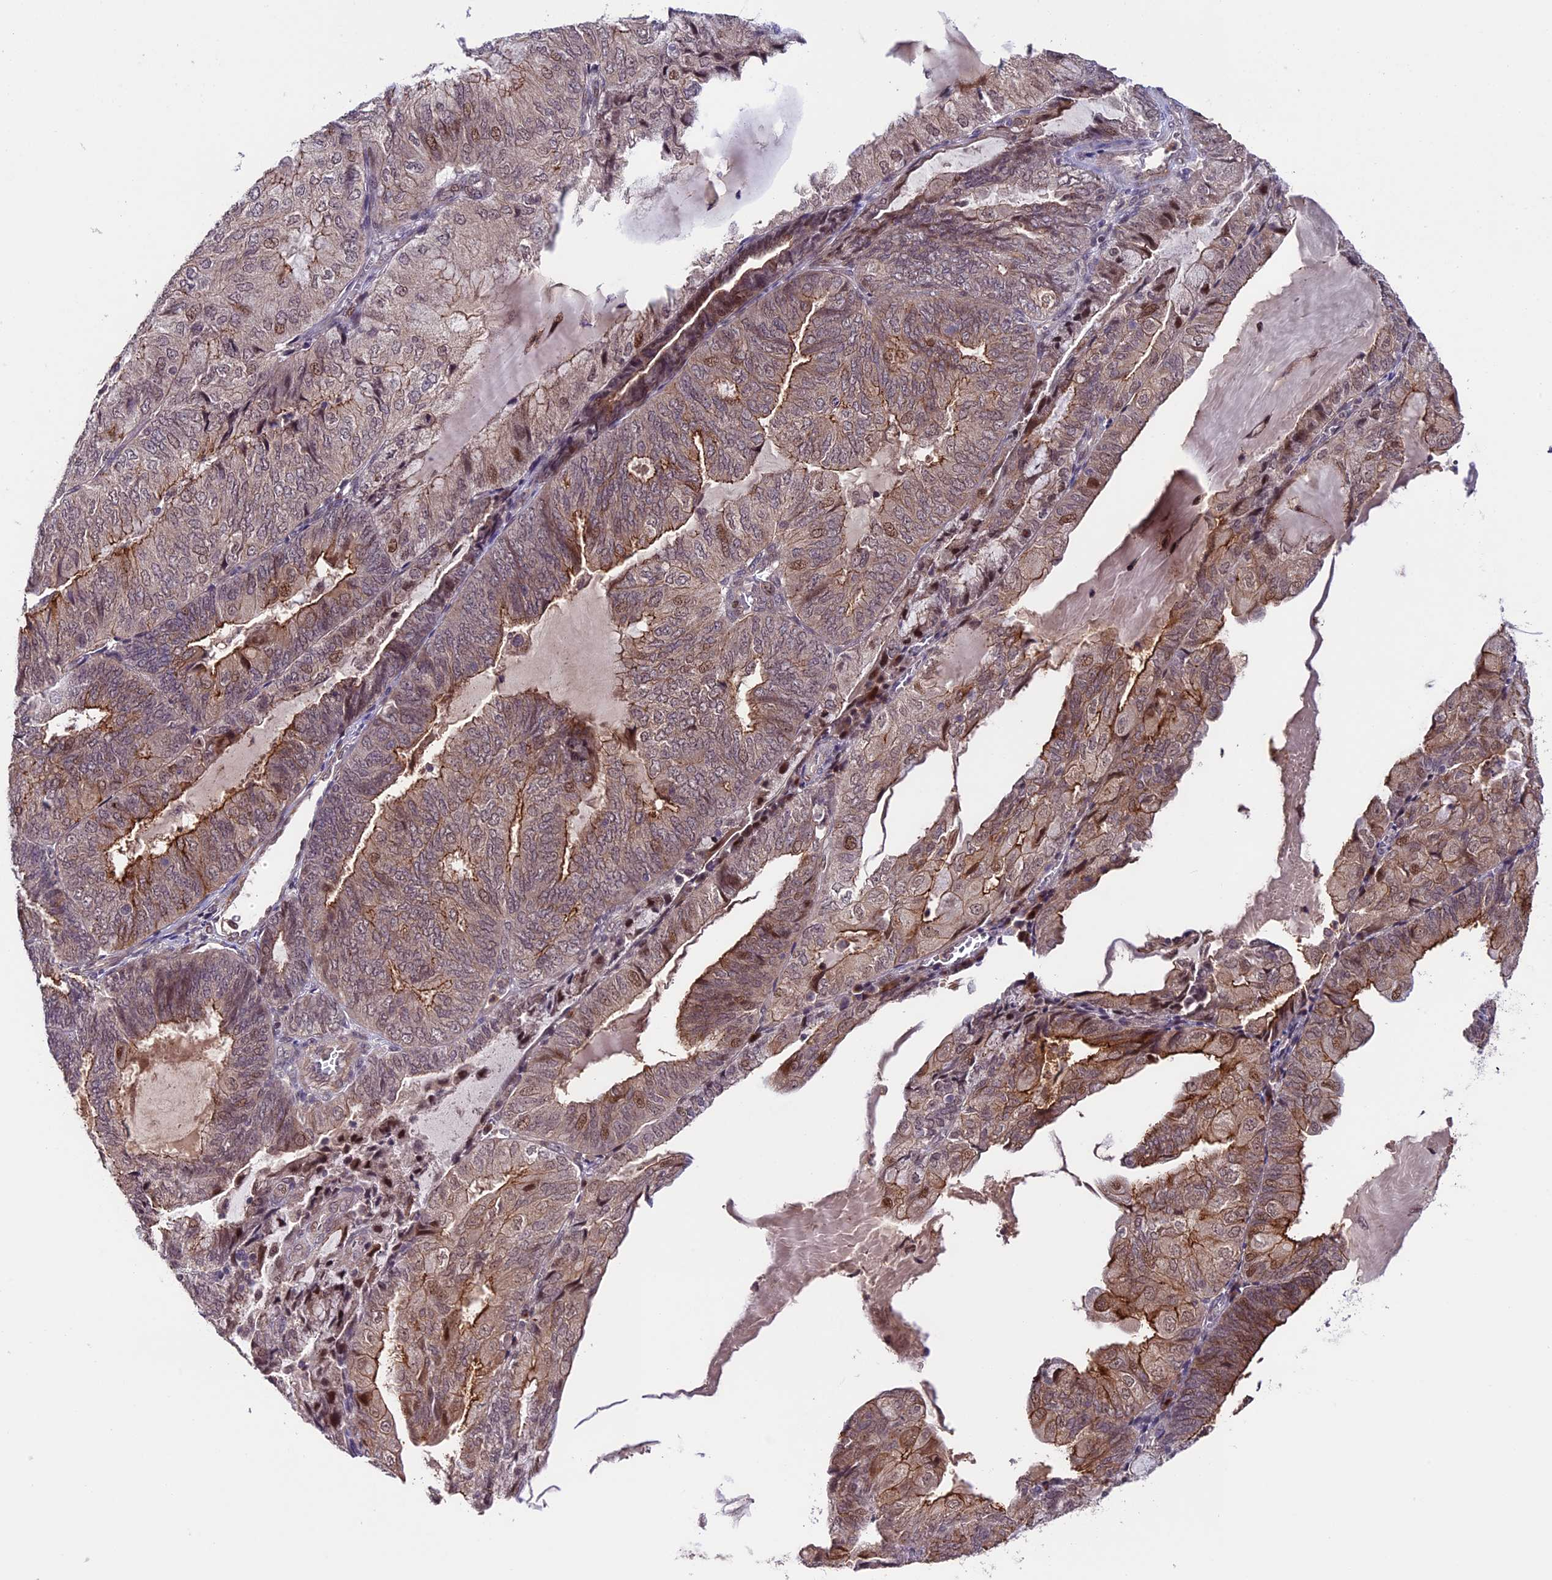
{"staining": {"intensity": "moderate", "quantity": ">75%", "location": "cytoplasmic/membranous,nuclear"}, "tissue": "endometrial cancer", "cell_type": "Tumor cells", "image_type": "cancer", "snomed": [{"axis": "morphology", "description": "Adenocarcinoma, NOS"}, {"axis": "topography", "description": "Endometrium"}], "caption": "Immunohistochemistry (IHC) of human endometrial cancer demonstrates medium levels of moderate cytoplasmic/membranous and nuclear staining in approximately >75% of tumor cells.", "gene": "SIPA1L3", "patient": {"sex": "female", "age": 81}}